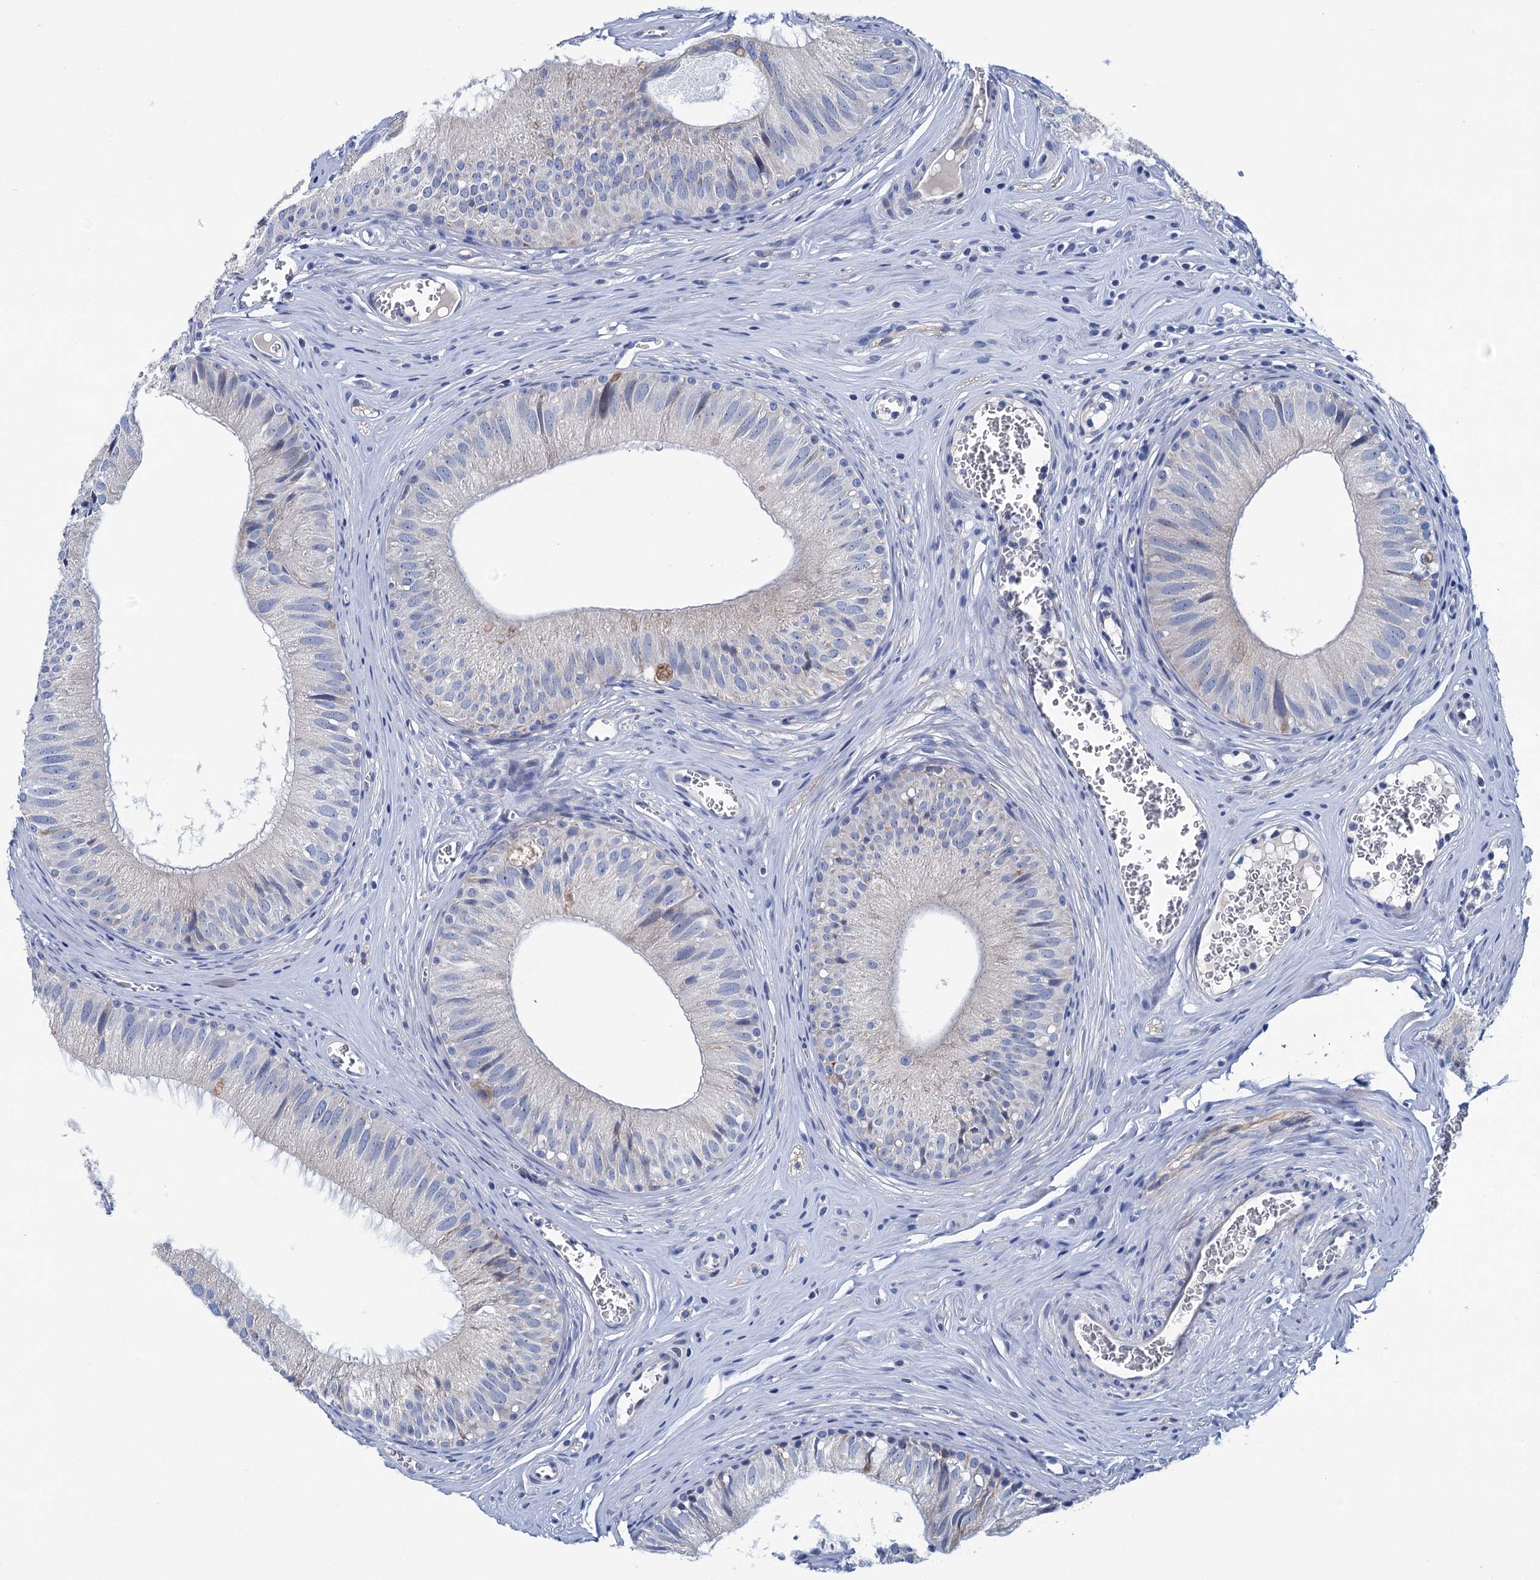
{"staining": {"intensity": "negative", "quantity": "none", "location": "none"}, "tissue": "epididymis", "cell_type": "Glandular cells", "image_type": "normal", "snomed": [{"axis": "morphology", "description": "Normal tissue, NOS"}, {"axis": "topography", "description": "Epididymis"}], "caption": "Glandular cells are negative for protein expression in unremarkable human epididymis. (Stains: DAB (3,3'-diaminobenzidine) immunohistochemistry (IHC) with hematoxylin counter stain, Microscopy: brightfield microscopy at high magnification).", "gene": "CHDH", "patient": {"sex": "male", "age": 36}}